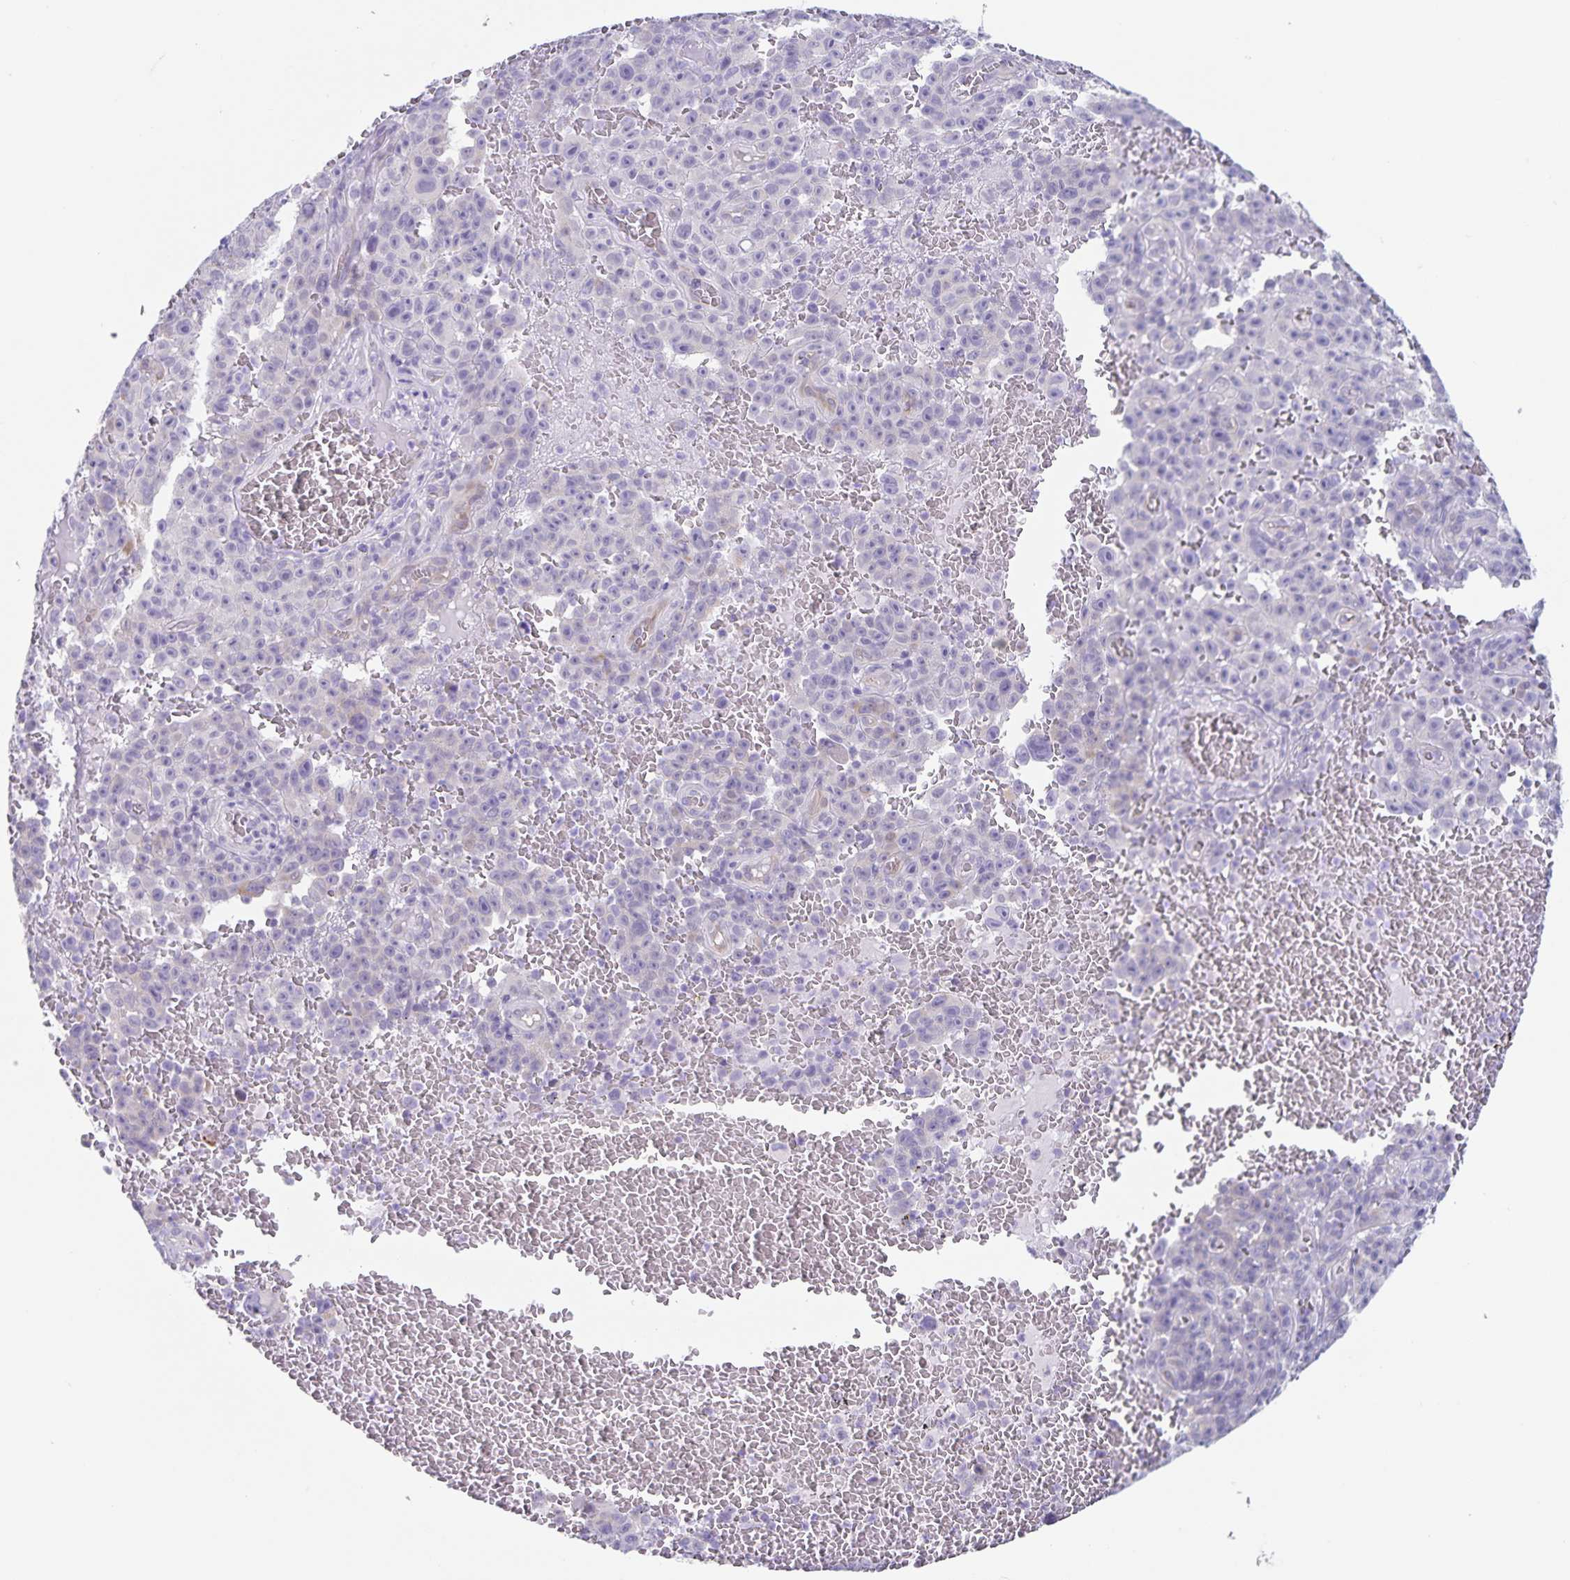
{"staining": {"intensity": "negative", "quantity": "none", "location": "none"}, "tissue": "melanoma", "cell_type": "Tumor cells", "image_type": "cancer", "snomed": [{"axis": "morphology", "description": "Malignant melanoma, NOS"}, {"axis": "topography", "description": "Skin"}], "caption": "Micrograph shows no significant protein expression in tumor cells of malignant melanoma.", "gene": "SYNM", "patient": {"sex": "female", "age": 82}}